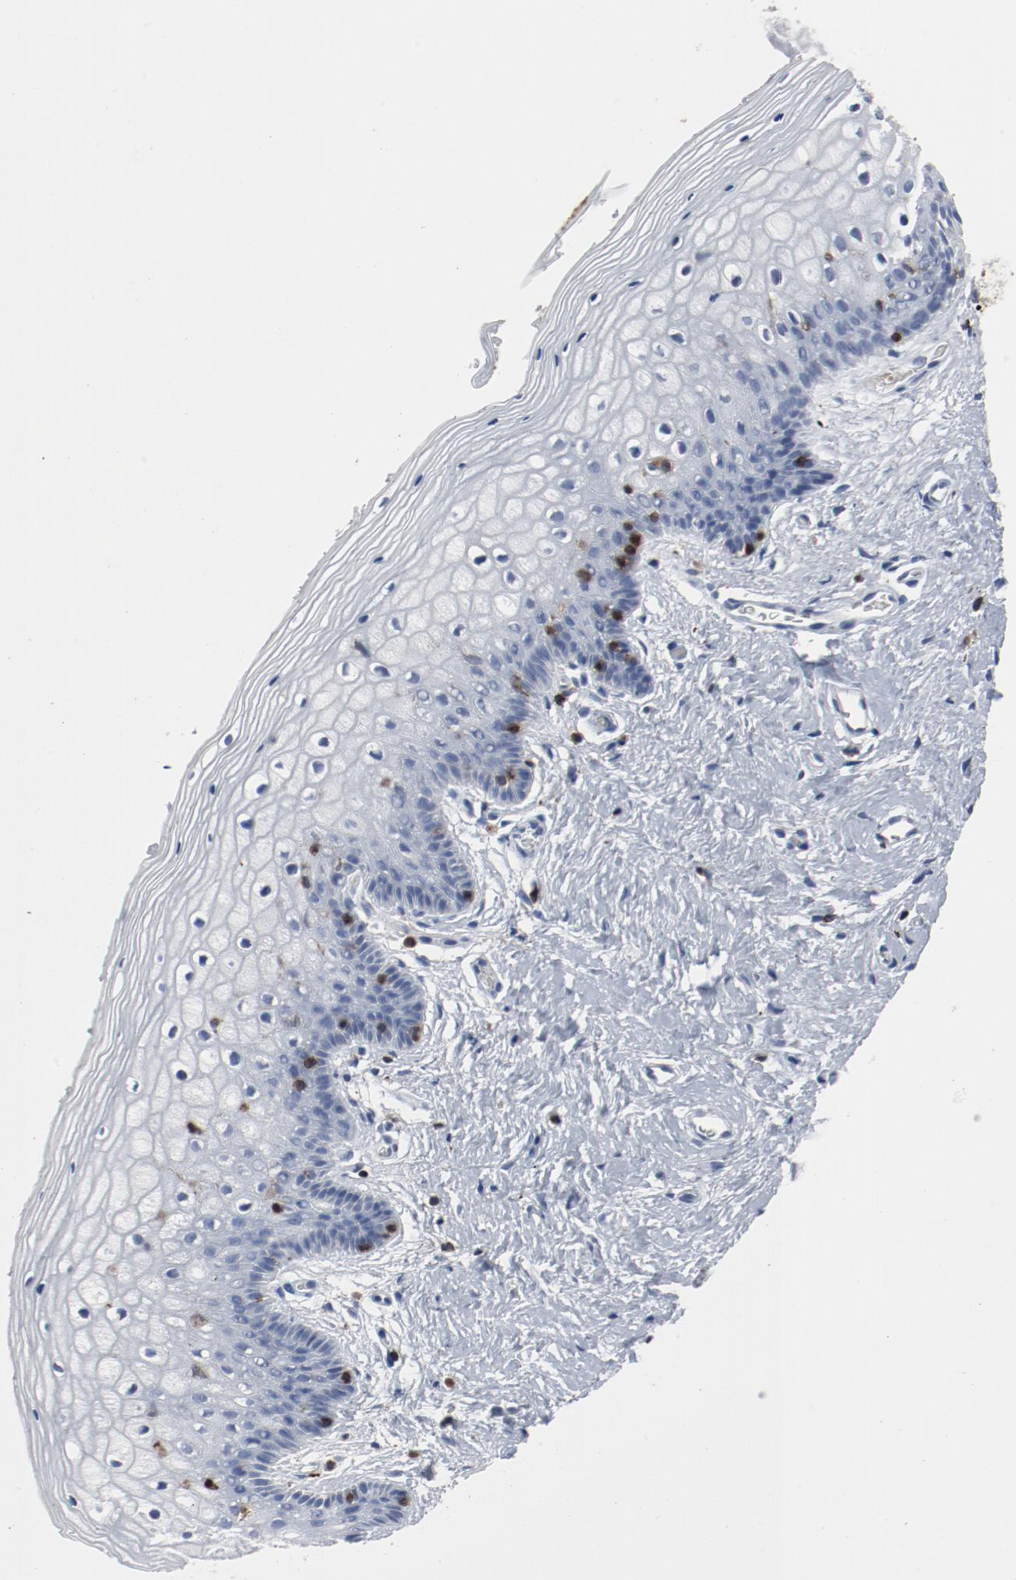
{"staining": {"intensity": "negative", "quantity": "none", "location": "none"}, "tissue": "vagina", "cell_type": "Squamous epithelial cells", "image_type": "normal", "snomed": [{"axis": "morphology", "description": "Normal tissue, NOS"}, {"axis": "topography", "description": "Vagina"}], "caption": "DAB immunohistochemical staining of unremarkable human vagina shows no significant expression in squamous epithelial cells.", "gene": "LCP2", "patient": {"sex": "female", "age": 46}}